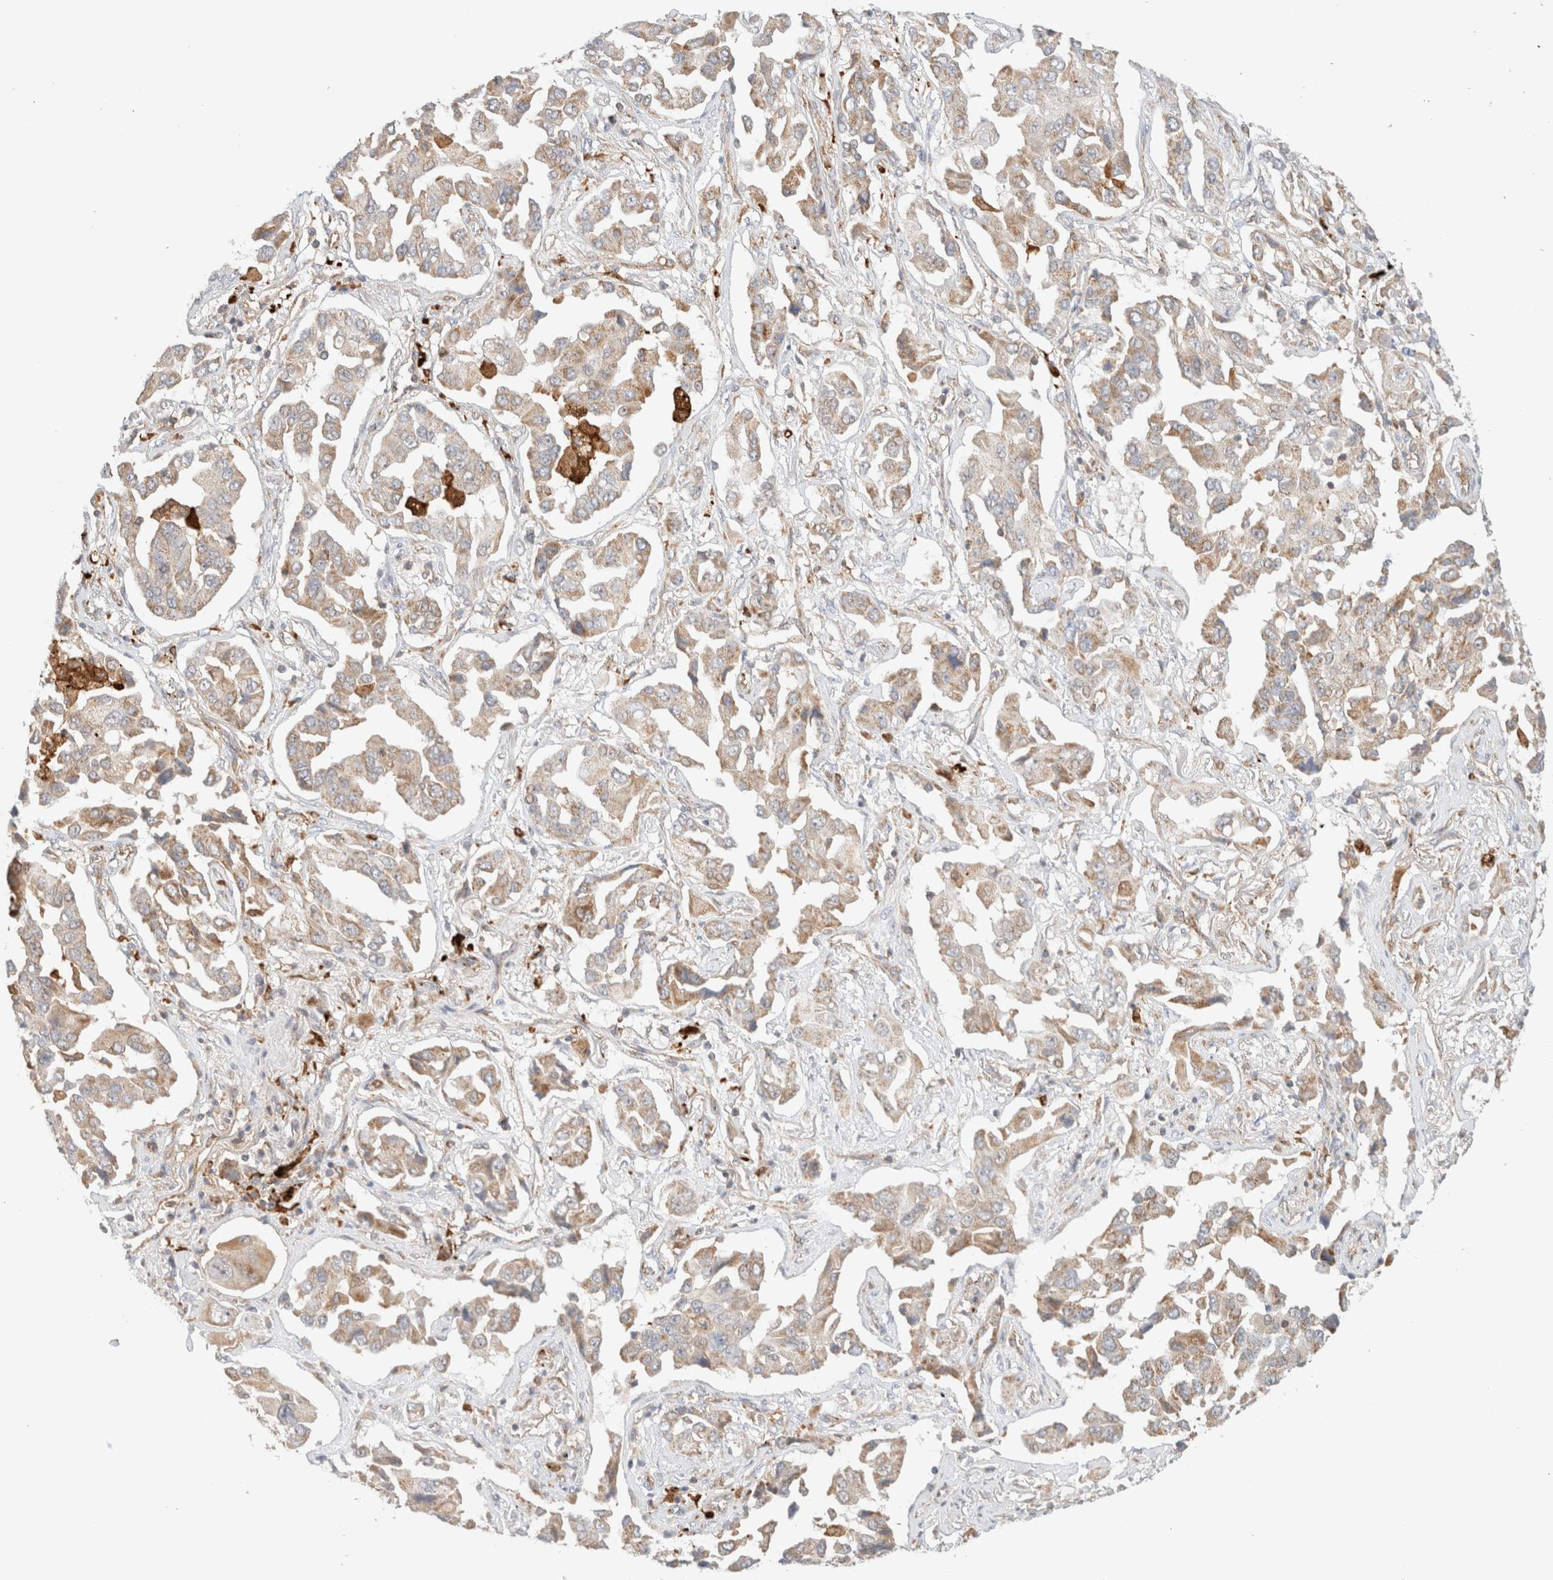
{"staining": {"intensity": "moderate", "quantity": ">75%", "location": "cytoplasmic/membranous"}, "tissue": "lung cancer", "cell_type": "Tumor cells", "image_type": "cancer", "snomed": [{"axis": "morphology", "description": "Adenocarcinoma, NOS"}, {"axis": "topography", "description": "Lung"}], "caption": "Protein staining reveals moderate cytoplasmic/membranous staining in about >75% of tumor cells in lung adenocarcinoma. (DAB (3,3'-diaminobenzidine) IHC with brightfield microscopy, high magnification).", "gene": "MRM3", "patient": {"sex": "female", "age": 65}}